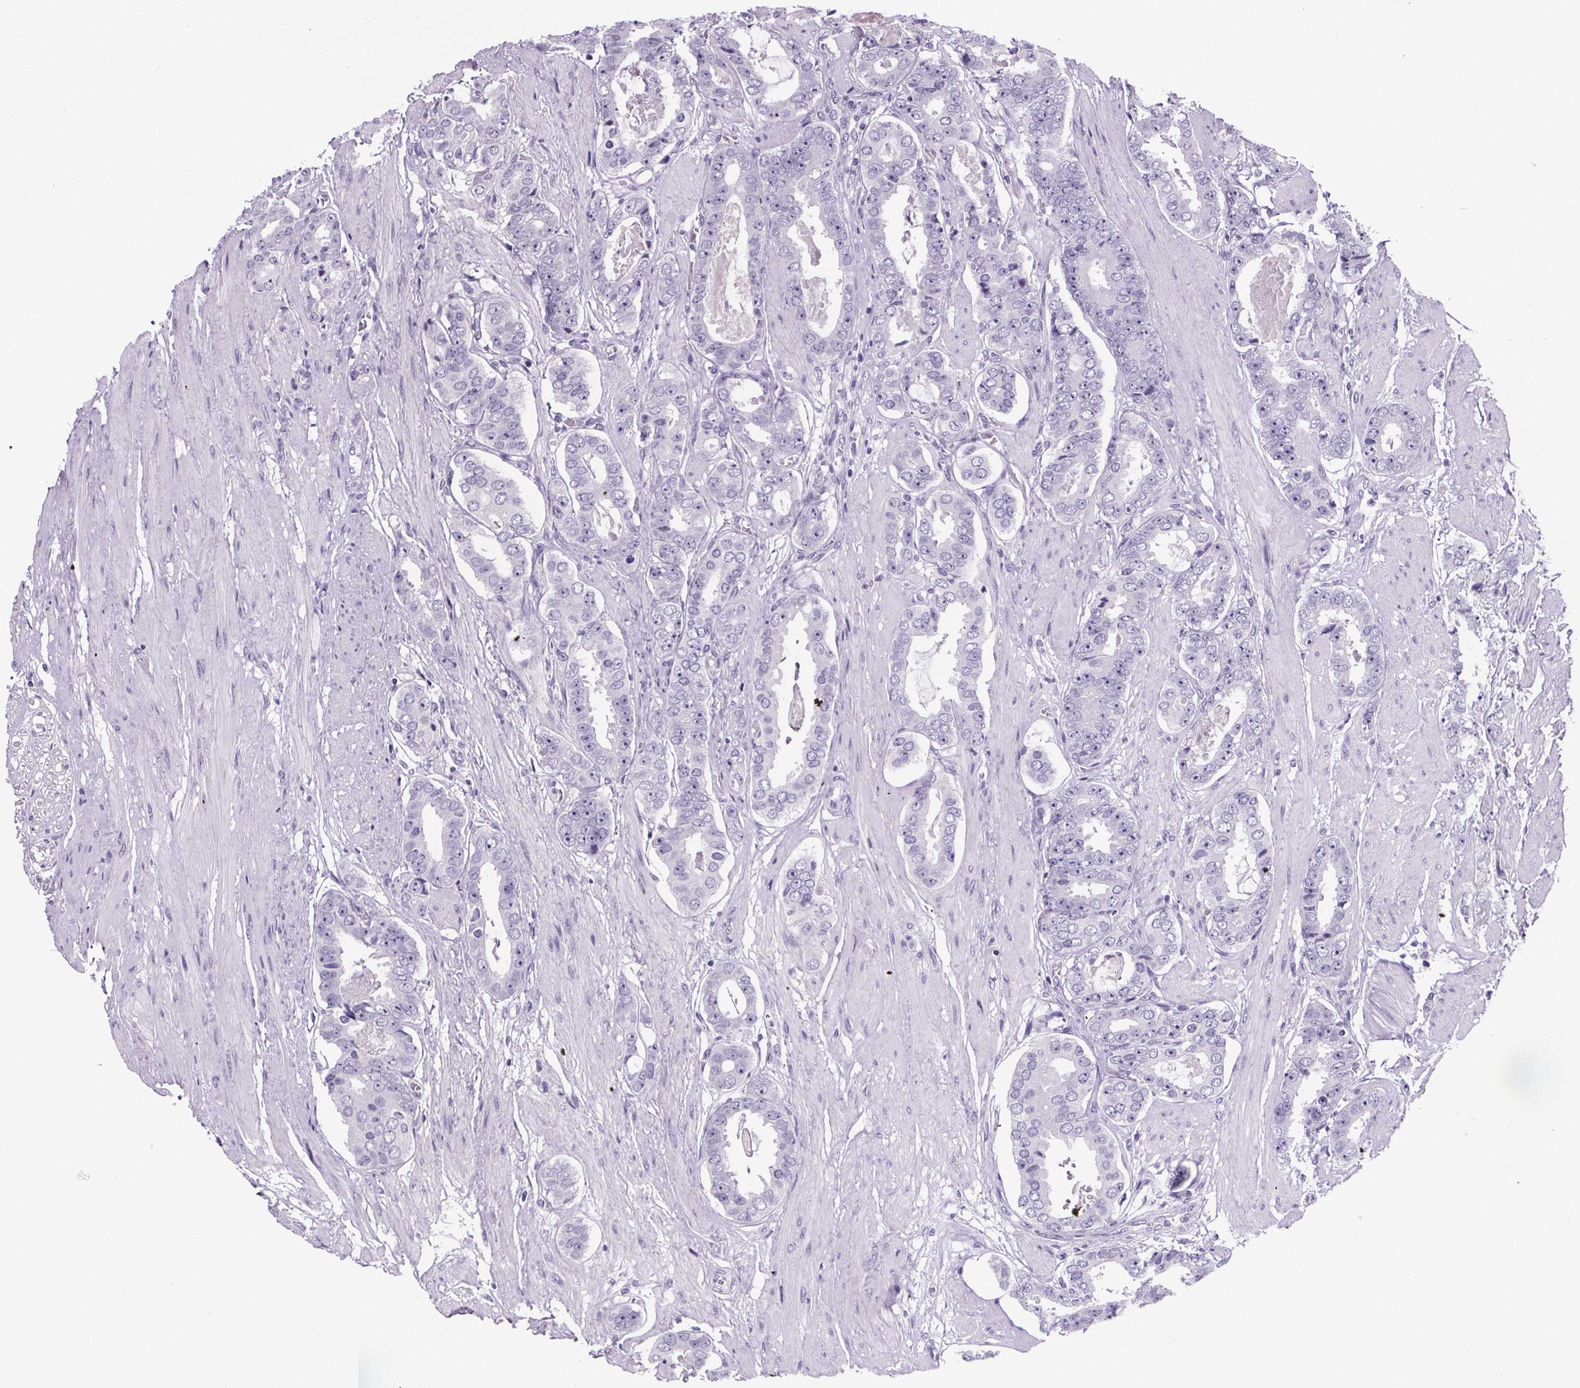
{"staining": {"intensity": "negative", "quantity": "none", "location": "none"}, "tissue": "prostate cancer", "cell_type": "Tumor cells", "image_type": "cancer", "snomed": [{"axis": "morphology", "description": "Adenocarcinoma, High grade"}, {"axis": "topography", "description": "Prostate"}], "caption": "The micrograph displays no staining of tumor cells in high-grade adenocarcinoma (prostate).", "gene": "CUBN", "patient": {"sex": "male", "age": 63}}